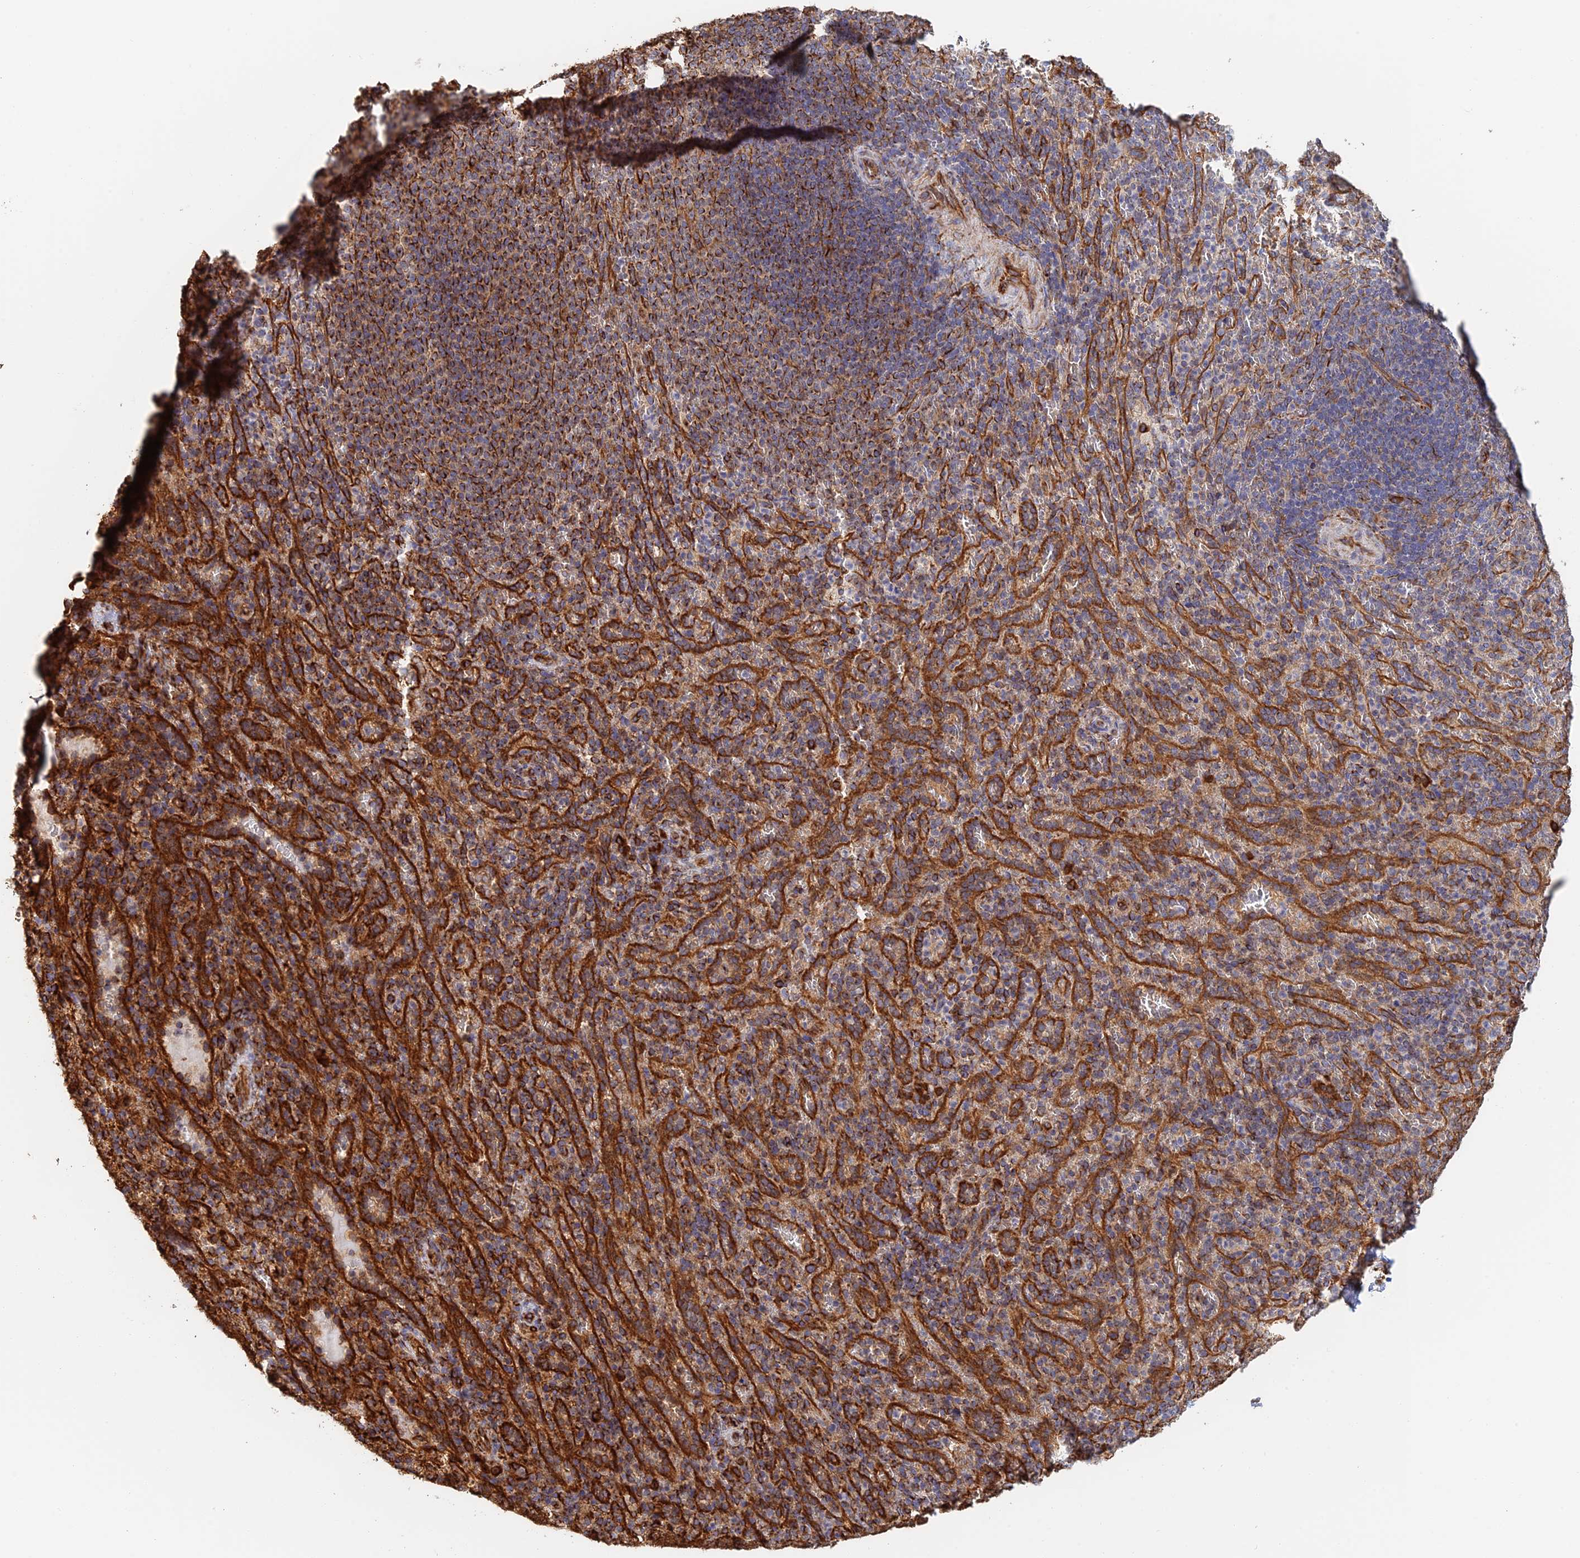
{"staining": {"intensity": "moderate", "quantity": "<25%", "location": "cytoplasmic/membranous"}, "tissue": "spleen", "cell_type": "Cells in red pulp", "image_type": "normal", "snomed": [{"axis": "morphology", "description": "Normal tissue, NOS"}, {"axis": "topography", "description": "Spleen"}], "caption": "Approximately <25% of cells in red pulp in unremarkable human spleen demonstrate moderate cytoplasmic/membranous protein positivity as visualized by brown immunohistochemical staining.", "gene": "WBP11", "patient": {"sex": "female", "age": 21}}